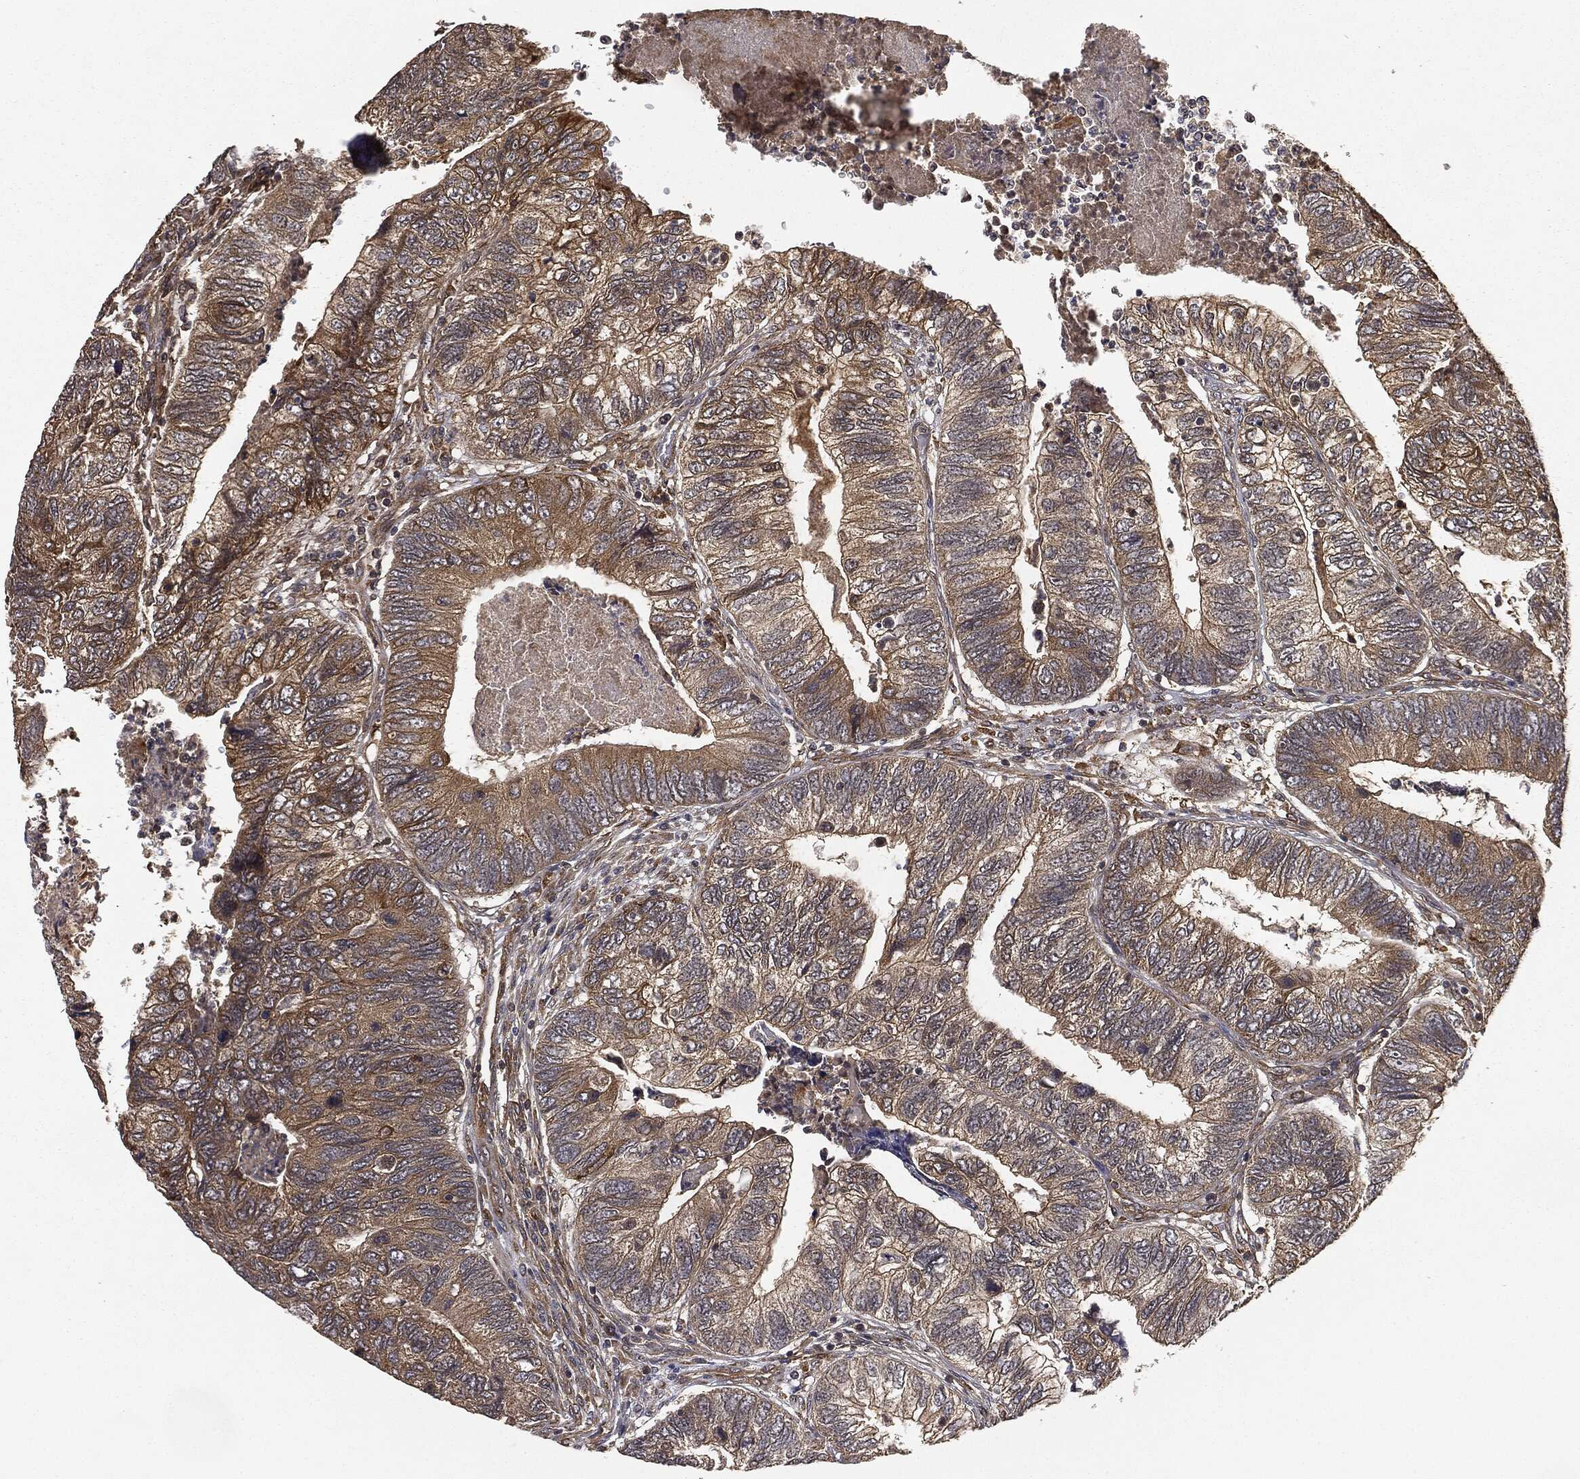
{"staining": {"intensity": "moderate", "quantity": "25%-75%", "location": "cytoplasmic/membranous"}, "tissue": "colorectal cancer", "cell_type": "Tumor cells", "image_type": "cancer", "snomed": [{"axis": "morphology", "description": "Adenocarcinoma, NOS"}, {"axis": "topography", "description": "Colon"}], "caption": "A micrograph showing moderate cytoplasmic/membranous positivity in approximately 25%-75% of tumor cells in colorectal adenocarcinoma, as visualized by brown immunohistochemical staining.", "gene": "MIER2", "patient": {"sex": "female", "age": 67}}